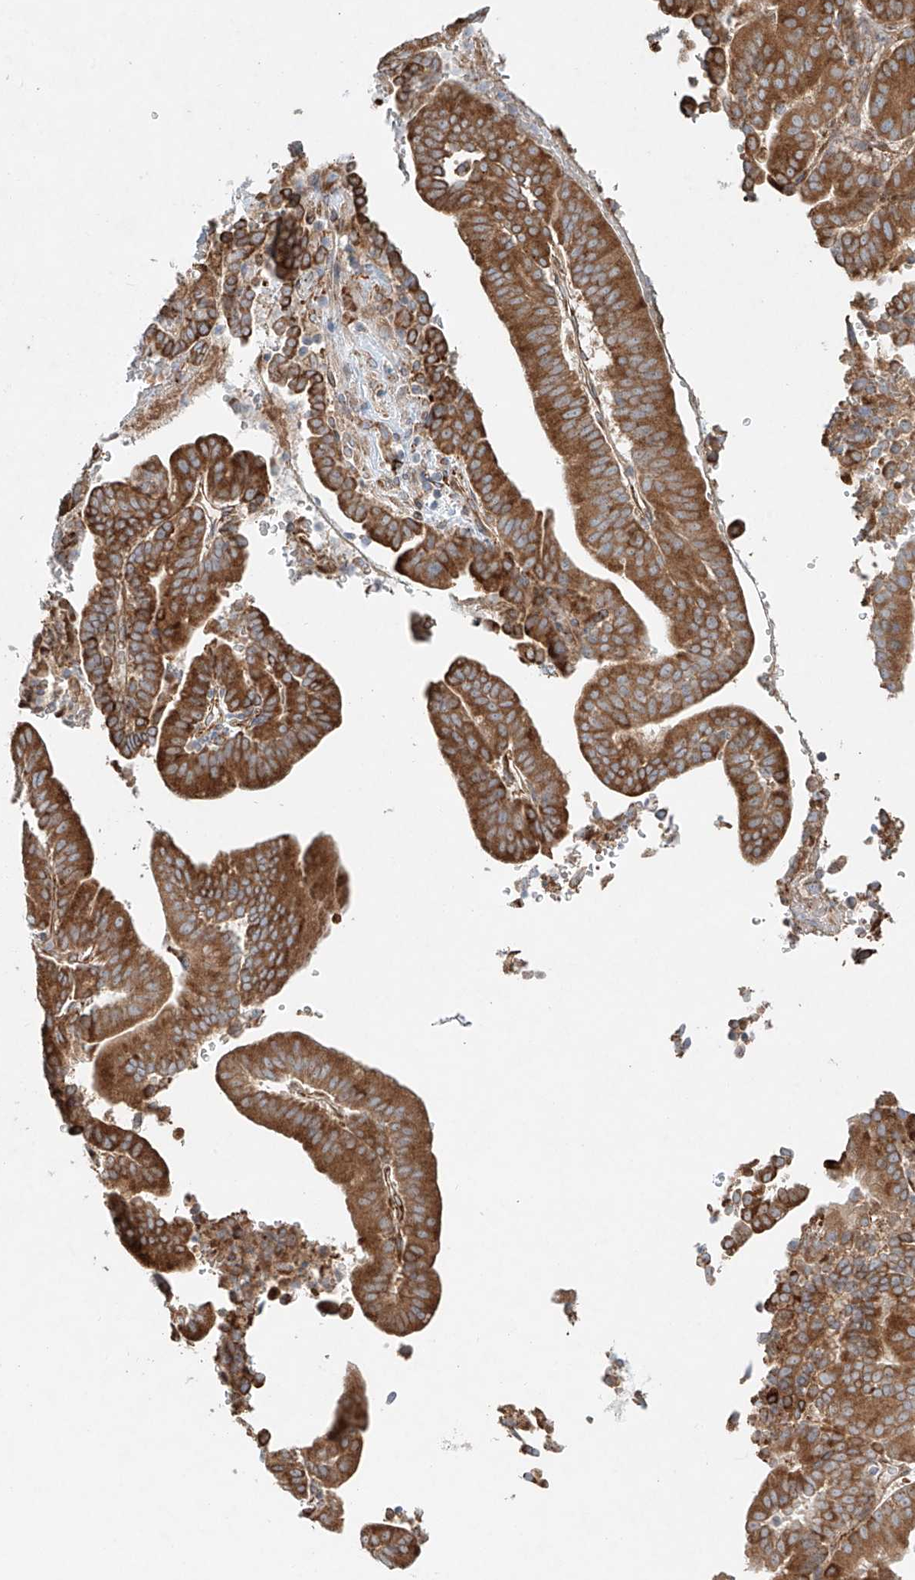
{"staining": {"intensity": "moderate", "quantity": ">75%", "location": "cytoplasmic/membranous"}, "tissue": "liver cancer", "cell_type": "Tumor cells", "image_type": "cancer", "snomed": [{"axis": "morphology", "description": "Cholangiocarcinoma"}, {"axis": "topography", "description": "Liver"}], "caption": "Protein expression analysis of cholangiocarcinoma (liver) reveals moderate cytoplasmic/membranous expression in about >75% of tumor cells.", "gene": "EIPR1", "patient": {"sex": "female", "age": 75}}